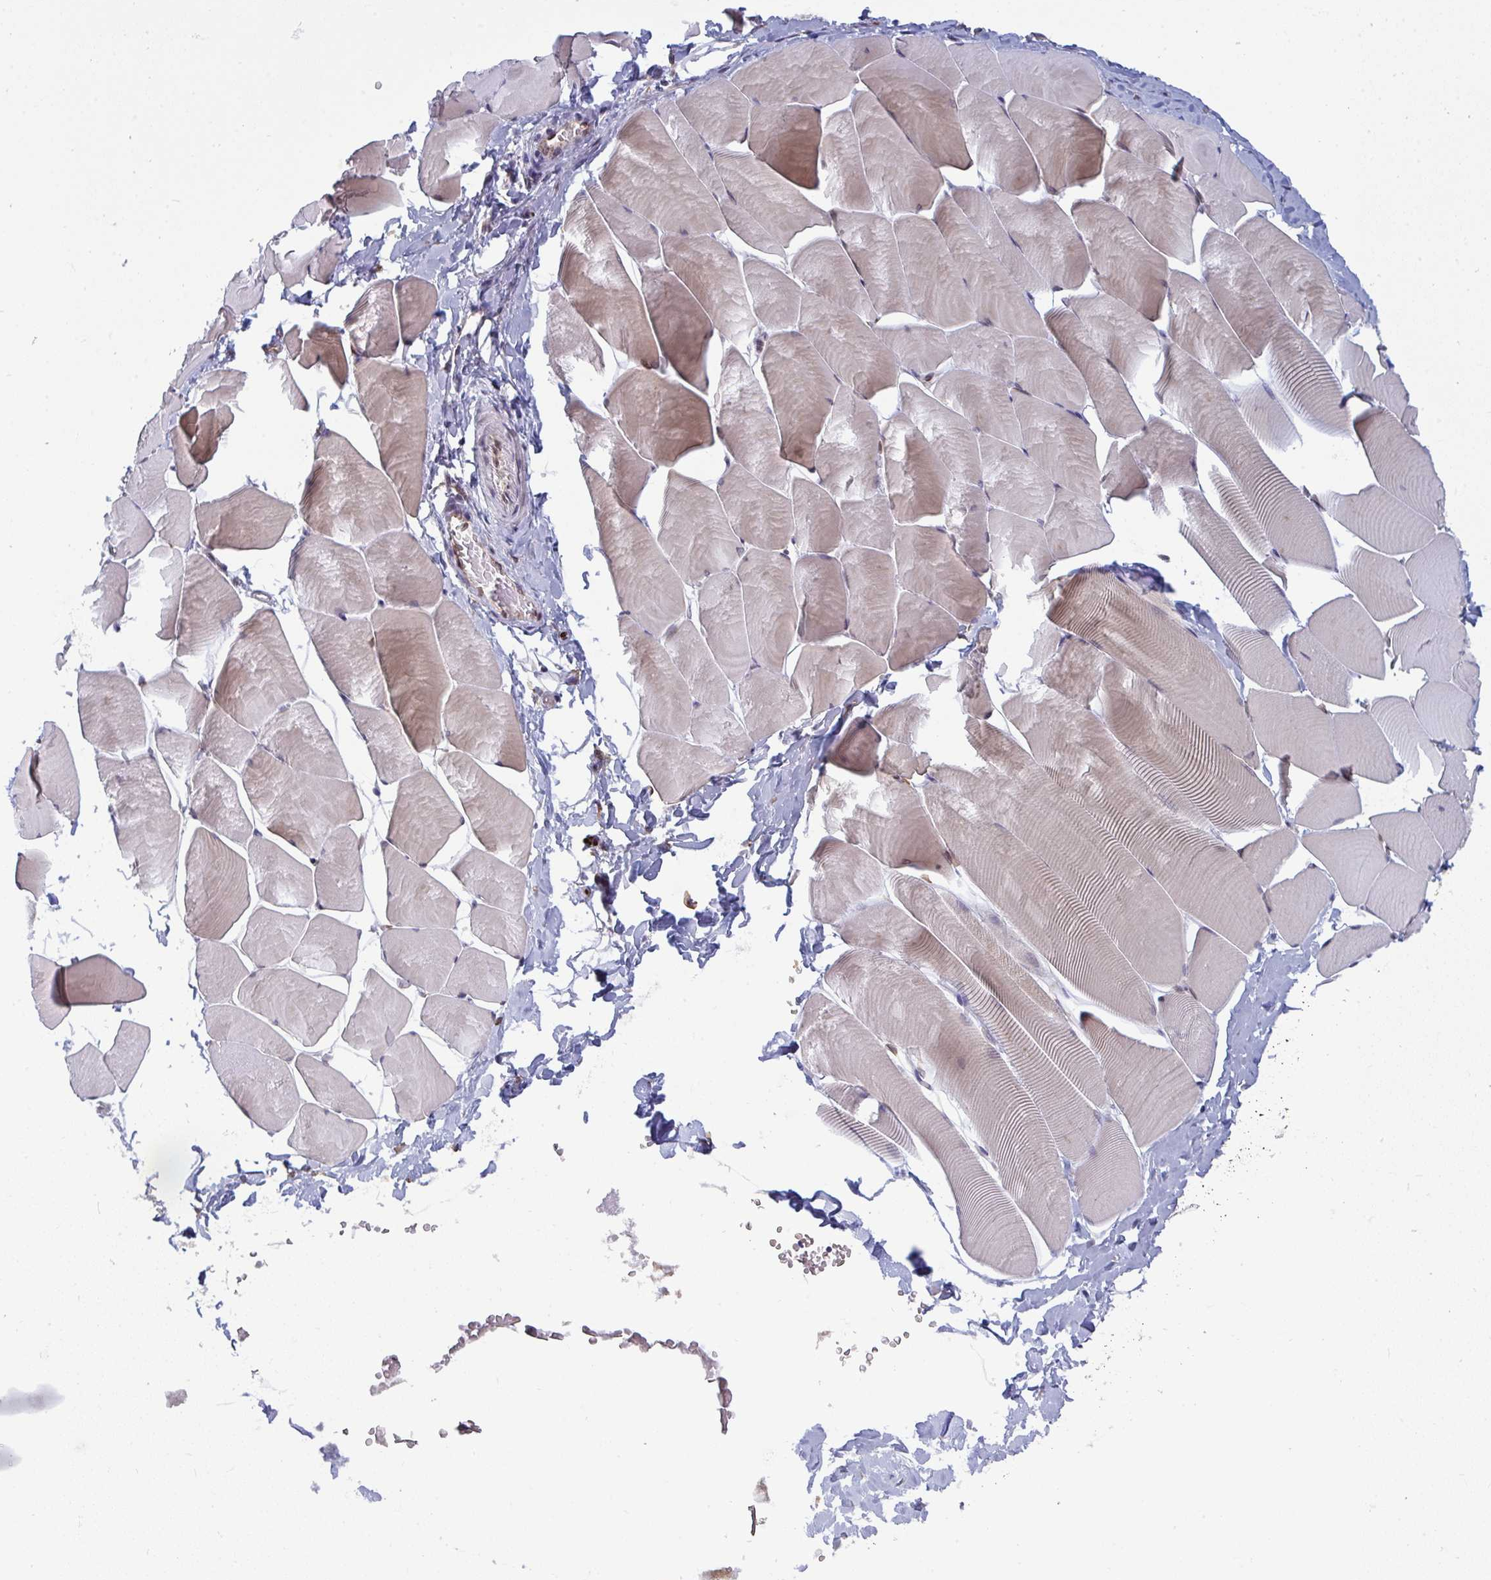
{"staining": {"intensity": "weak", "quantity": "<25%", "location": "cytoplasmic/membranous"}, "tissue": "skeletal muscle", "cell_type": "Myocytes", "image_type": "normal", "snomed": [{"axis": "morphology", "description": "Normal tissue, NOS"}, {"axis": "topography", "description": "Skeletal muscle"}], "caption": "This histopathology image is of unremarkable skeletal muscle stained with immunohistochemistry (IHC) to label a protein in brown with the nuclei are counter-stained blue. There is no expression in myocytes. Brightfield microscopy of immunohistochemistry stained with DAB (brown) and hematoxylin (blue), captured at high magnification.", "gene": "LYSMD4", "patient": {"sex": "male", "age": 25}}